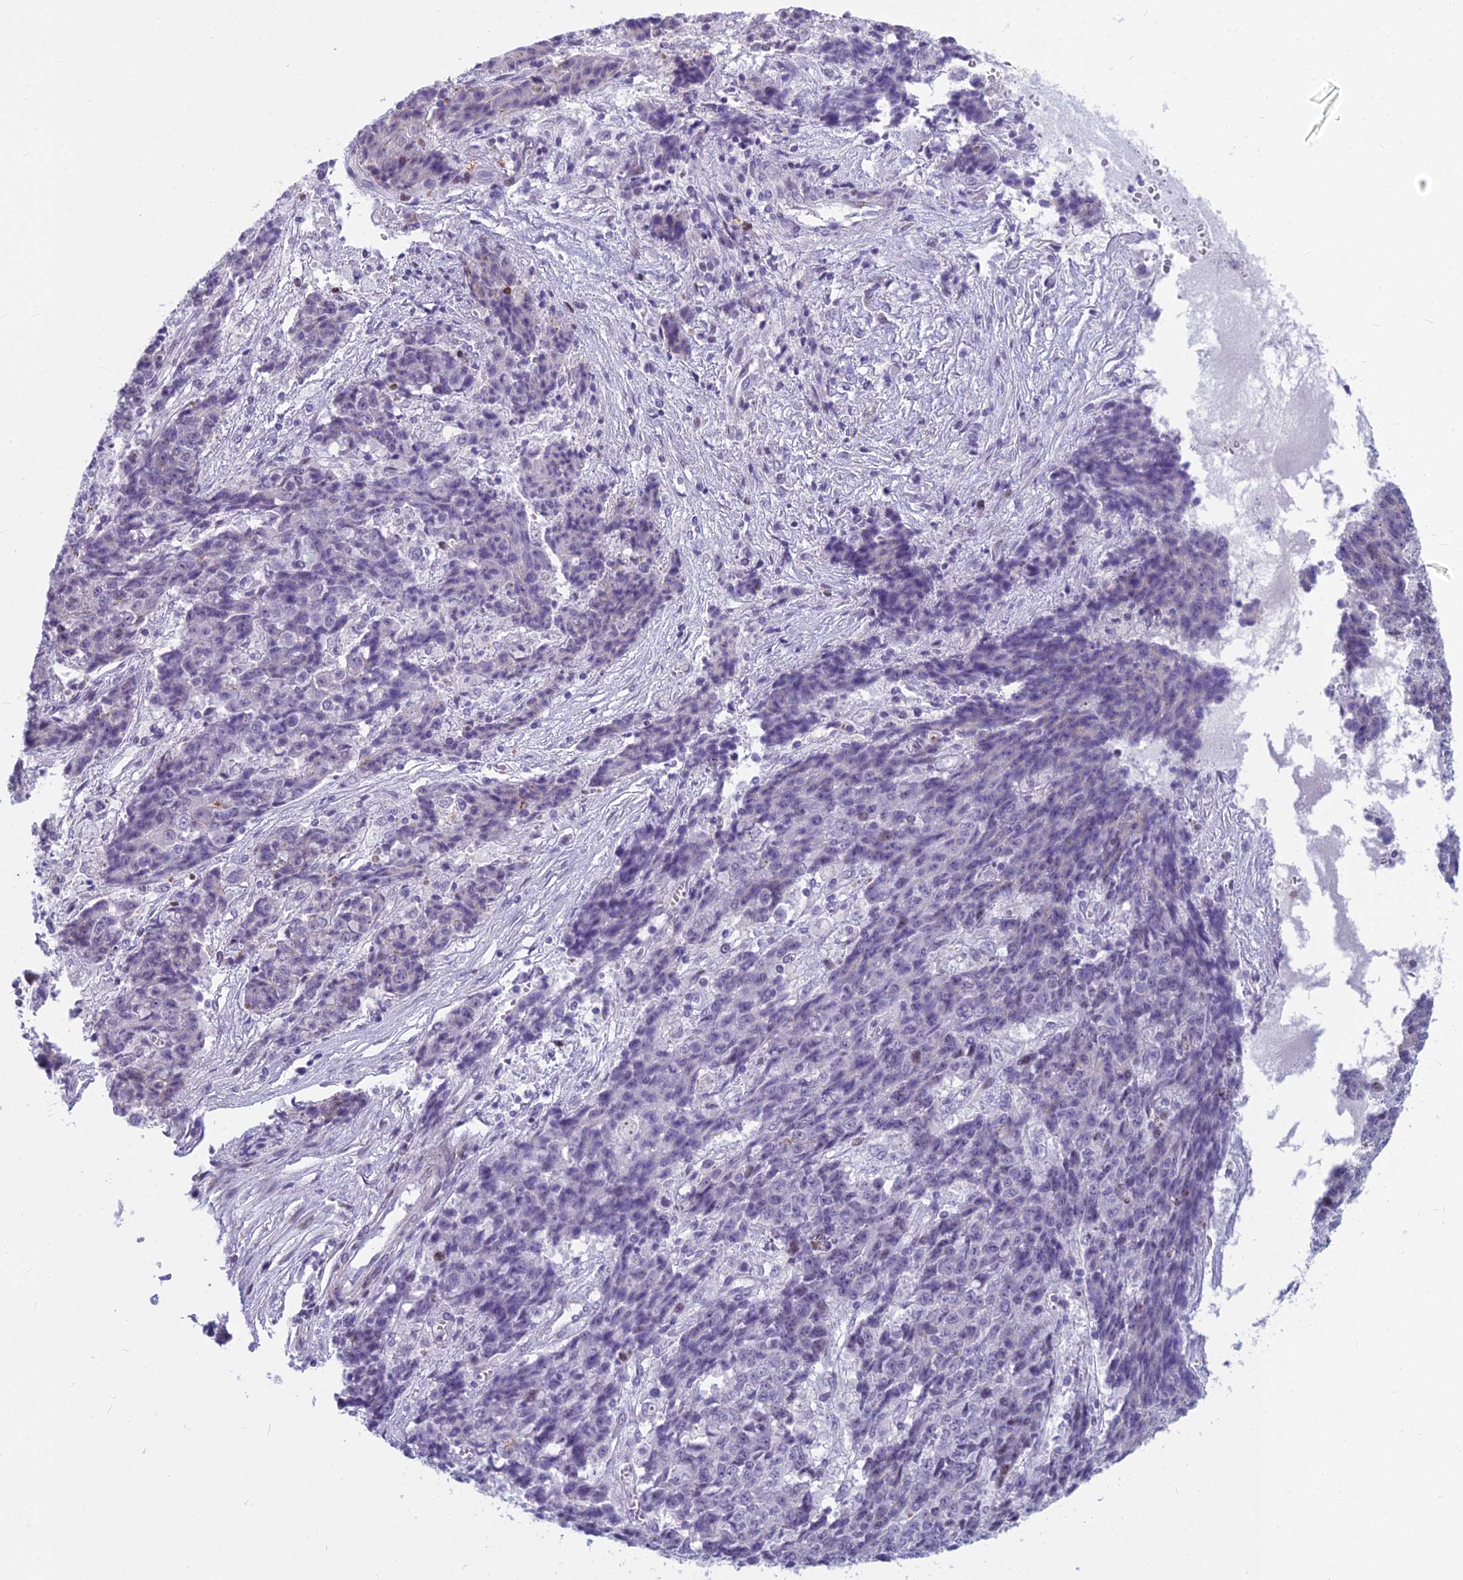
{"staining": {"intensity": "negative", "quantity": "none", "location": "none"}, "tissue": "ovarian cancer", "cell_type": "Tumor cells", "image_type": "cancer", "snomed": [{"axis": "morphology", "description": "Carcinoma, endometroid"}, {"axis": "topography", "description": "Ovary"}], "caption": "A high-resolution histopathology image shows immunohistochemistry (IHC) staining of ovarian endometroid carcinoma, which displays no significant expression in tumor cells. (DAB (3,3'-diaminobenzidine) IHC, high magnification).", "gene": "MYBPC2", "patient": {"sex": "female", "age": 42}}